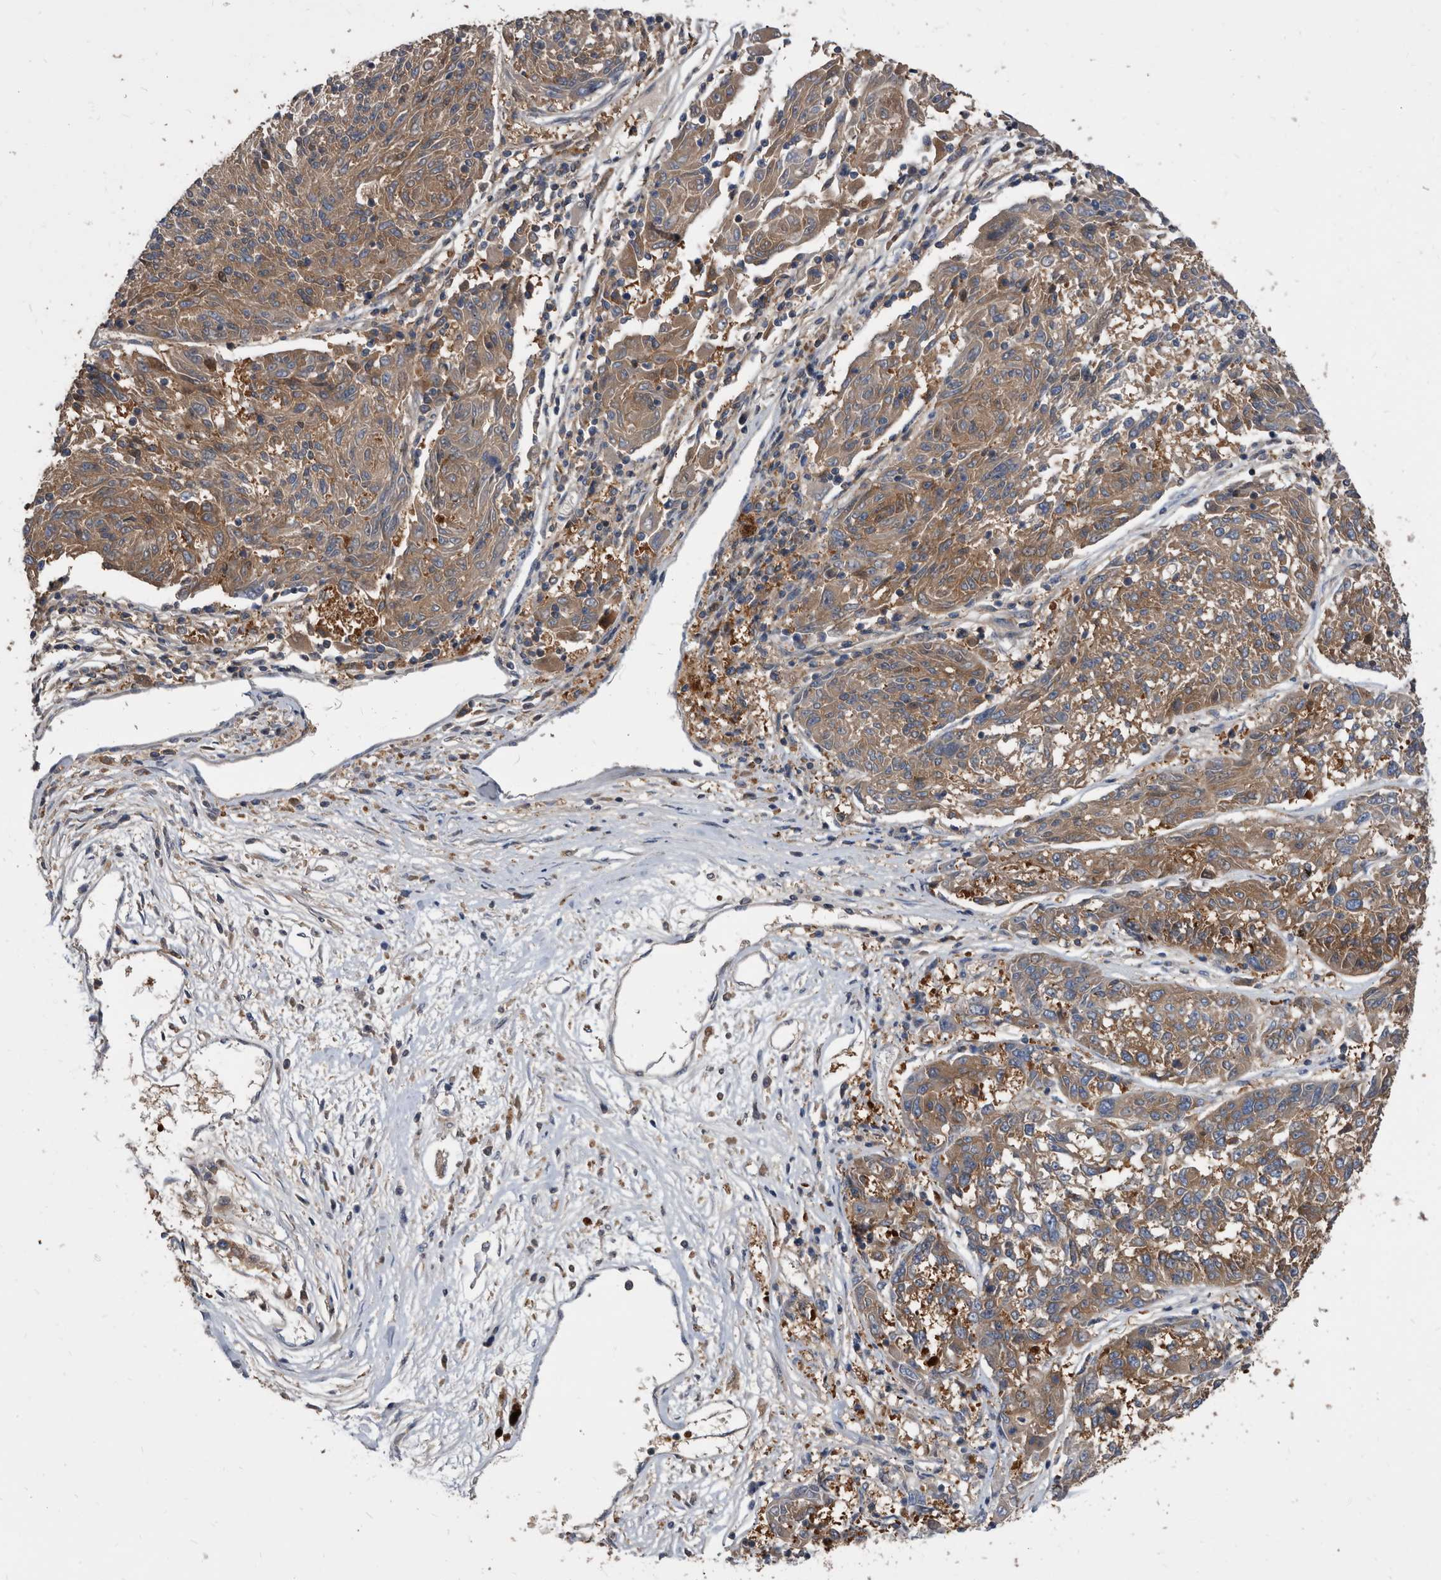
{"staining": {"intensity": "moderate", "quantity": ">75%", "location": "cytoplasmic/membranous"}, "tissue": "melanoma", "cell_type": "Tumor cells", "image_type": "cancer", "snomed": [{"axis": "morphology", "description": "Malignant melanoma, NOS"}, {"axis": "topography", "description": "Skin"}], "caption": "There is medium levels of moderate cytoplasmic/membranous positivity in tumor cells of malignant melanoma, as demonstrated by immunohistochemical staining (brown color).", "gene": "APEH", "patient": {"sex": "male", "age": 53}}